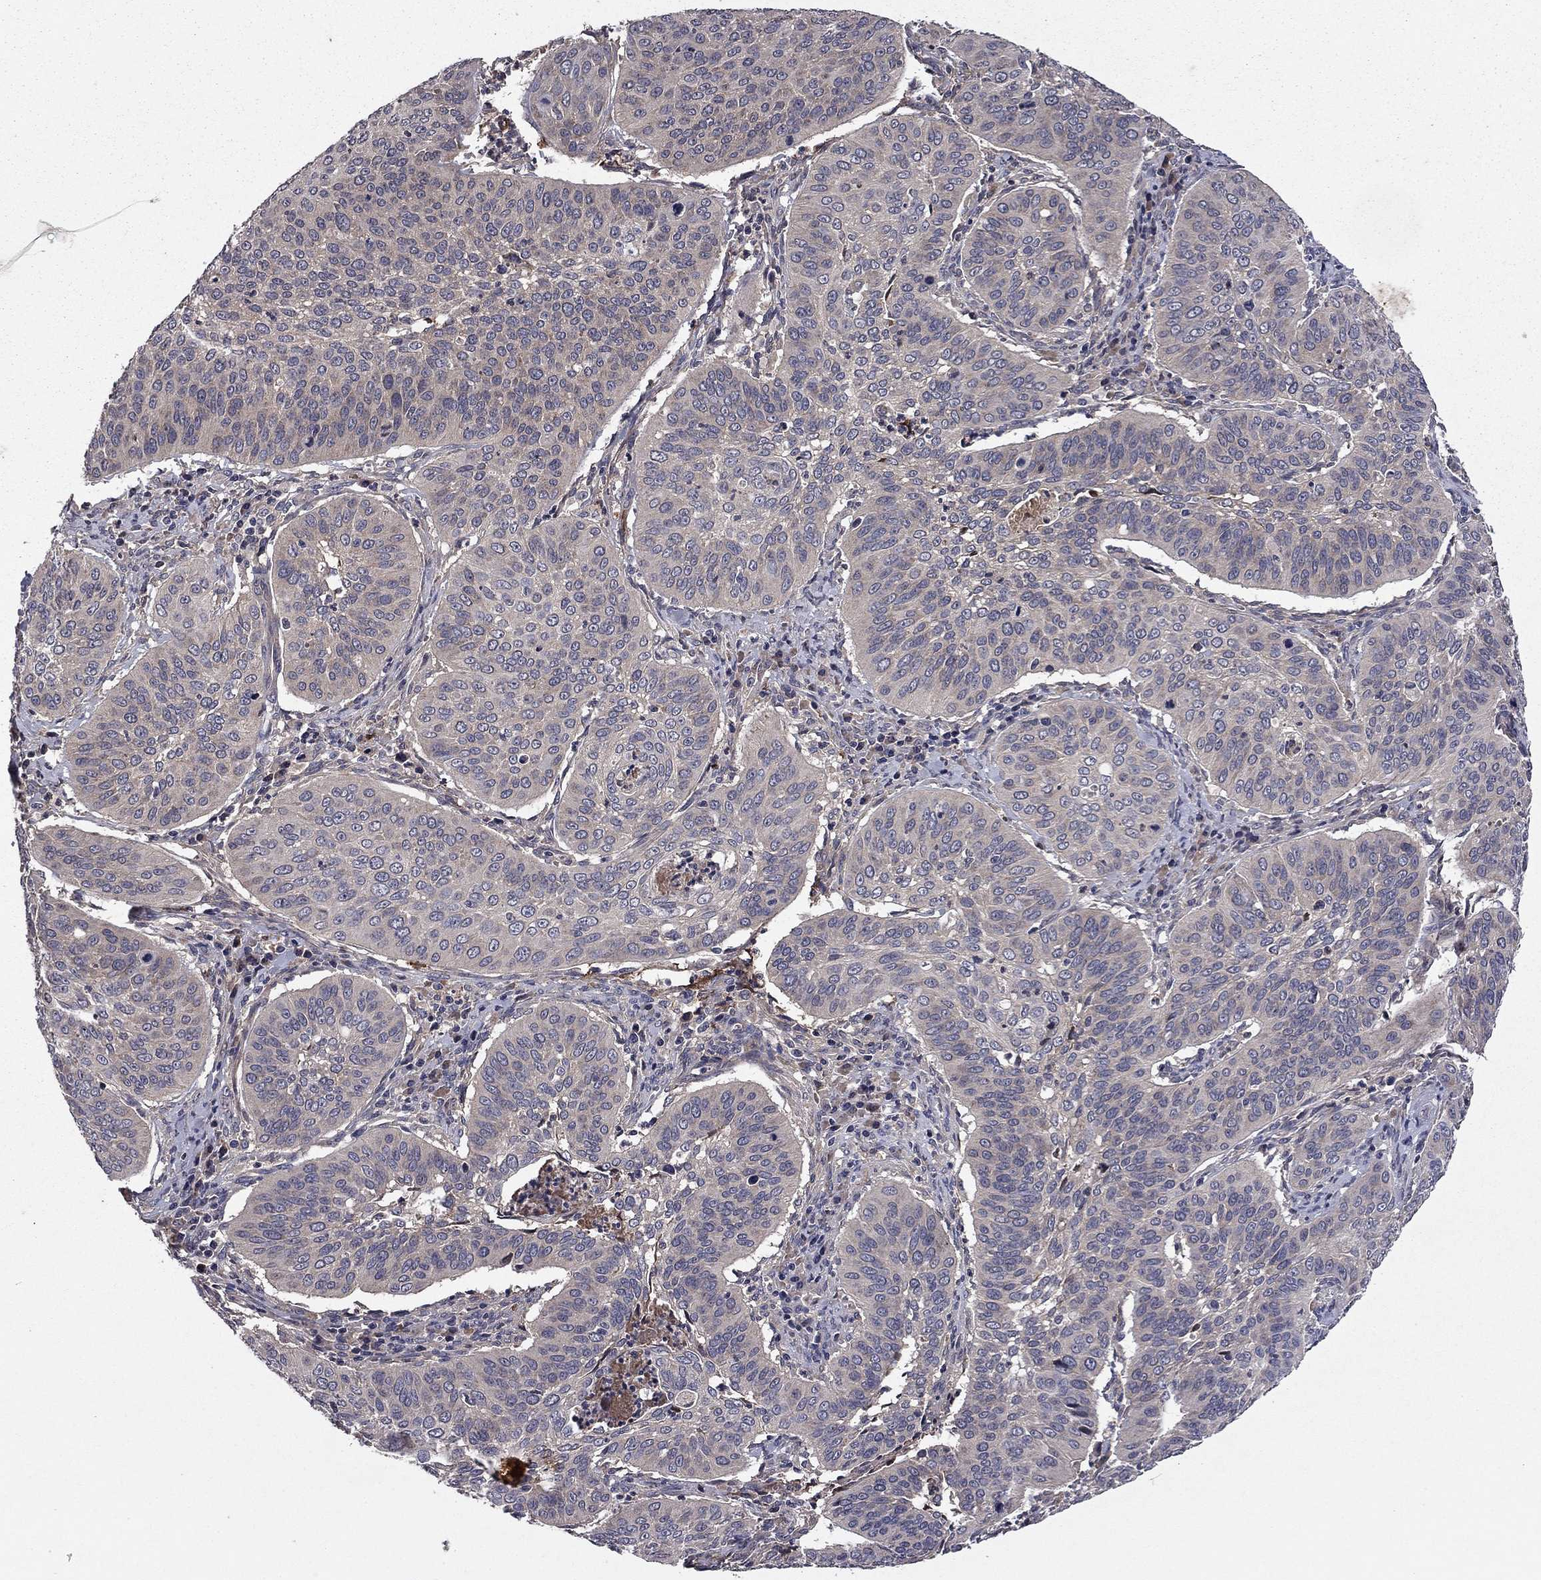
{"staining": {"intensity": "negative", "quantity": "none", "location": "none"}, "tissue": "cervical cancer", "cell_type": "Tumor cells", "image_type": "cancer", "snomed": [{"axis": "morphology", "description": "Normal tissue, NOS"}, {"axis": "morphology", "description": "Squamous cell carcinoma, NOS"}, {"axis": "topography", "description": "Cervix"}], "caption": "An immunohistochemistry image of cervical squamous cell carcinoma is shown. There is no staining in tumor cells of cervical squamous cell carcinoma.", "gene": "PROS1", "patient": {"sex": "female", "age": 39}}